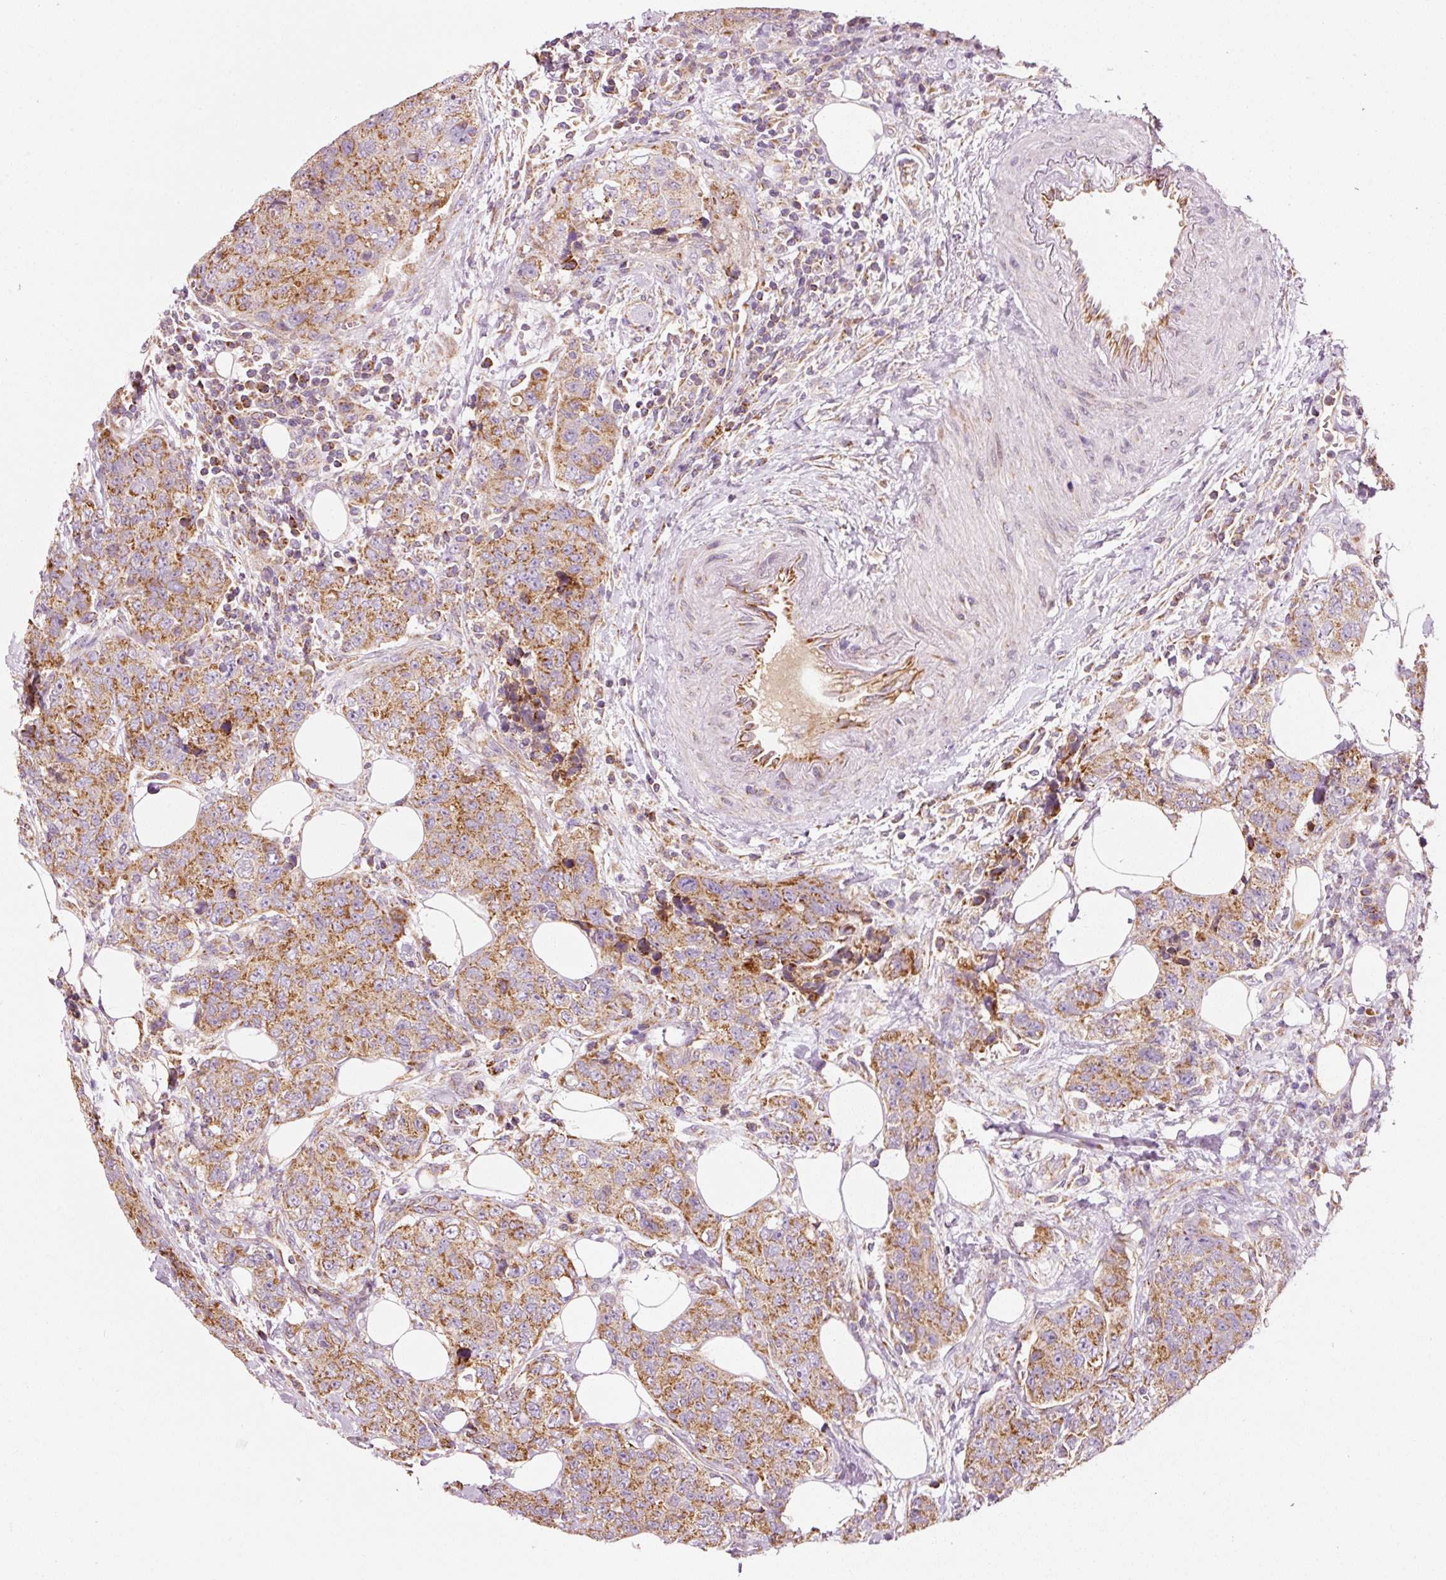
{"staining": {"intensity": "moderate", "quantity": ">75%", "location": "cytoplasmic/membranous"}, "tissue": "urothelial cancer", "cell_type": "Tumor cells", "image_type": "cancer", "snomed": [{"axis": "morphology", "description": "Urothelial carcinoma, High grade"}, {"axis": "topography", "description": "Urinary bladder"}], "caption": "This histopathology image reveals urothelial cancer stained with IHC to label a protein in brown. The cytoplasmic/membranous of tumor cells show moderate positivity for the protein. Nuclei are counter-stained blue.", "gene": "NDUFB4", "patient": {"sex": "female", "age": 78}}